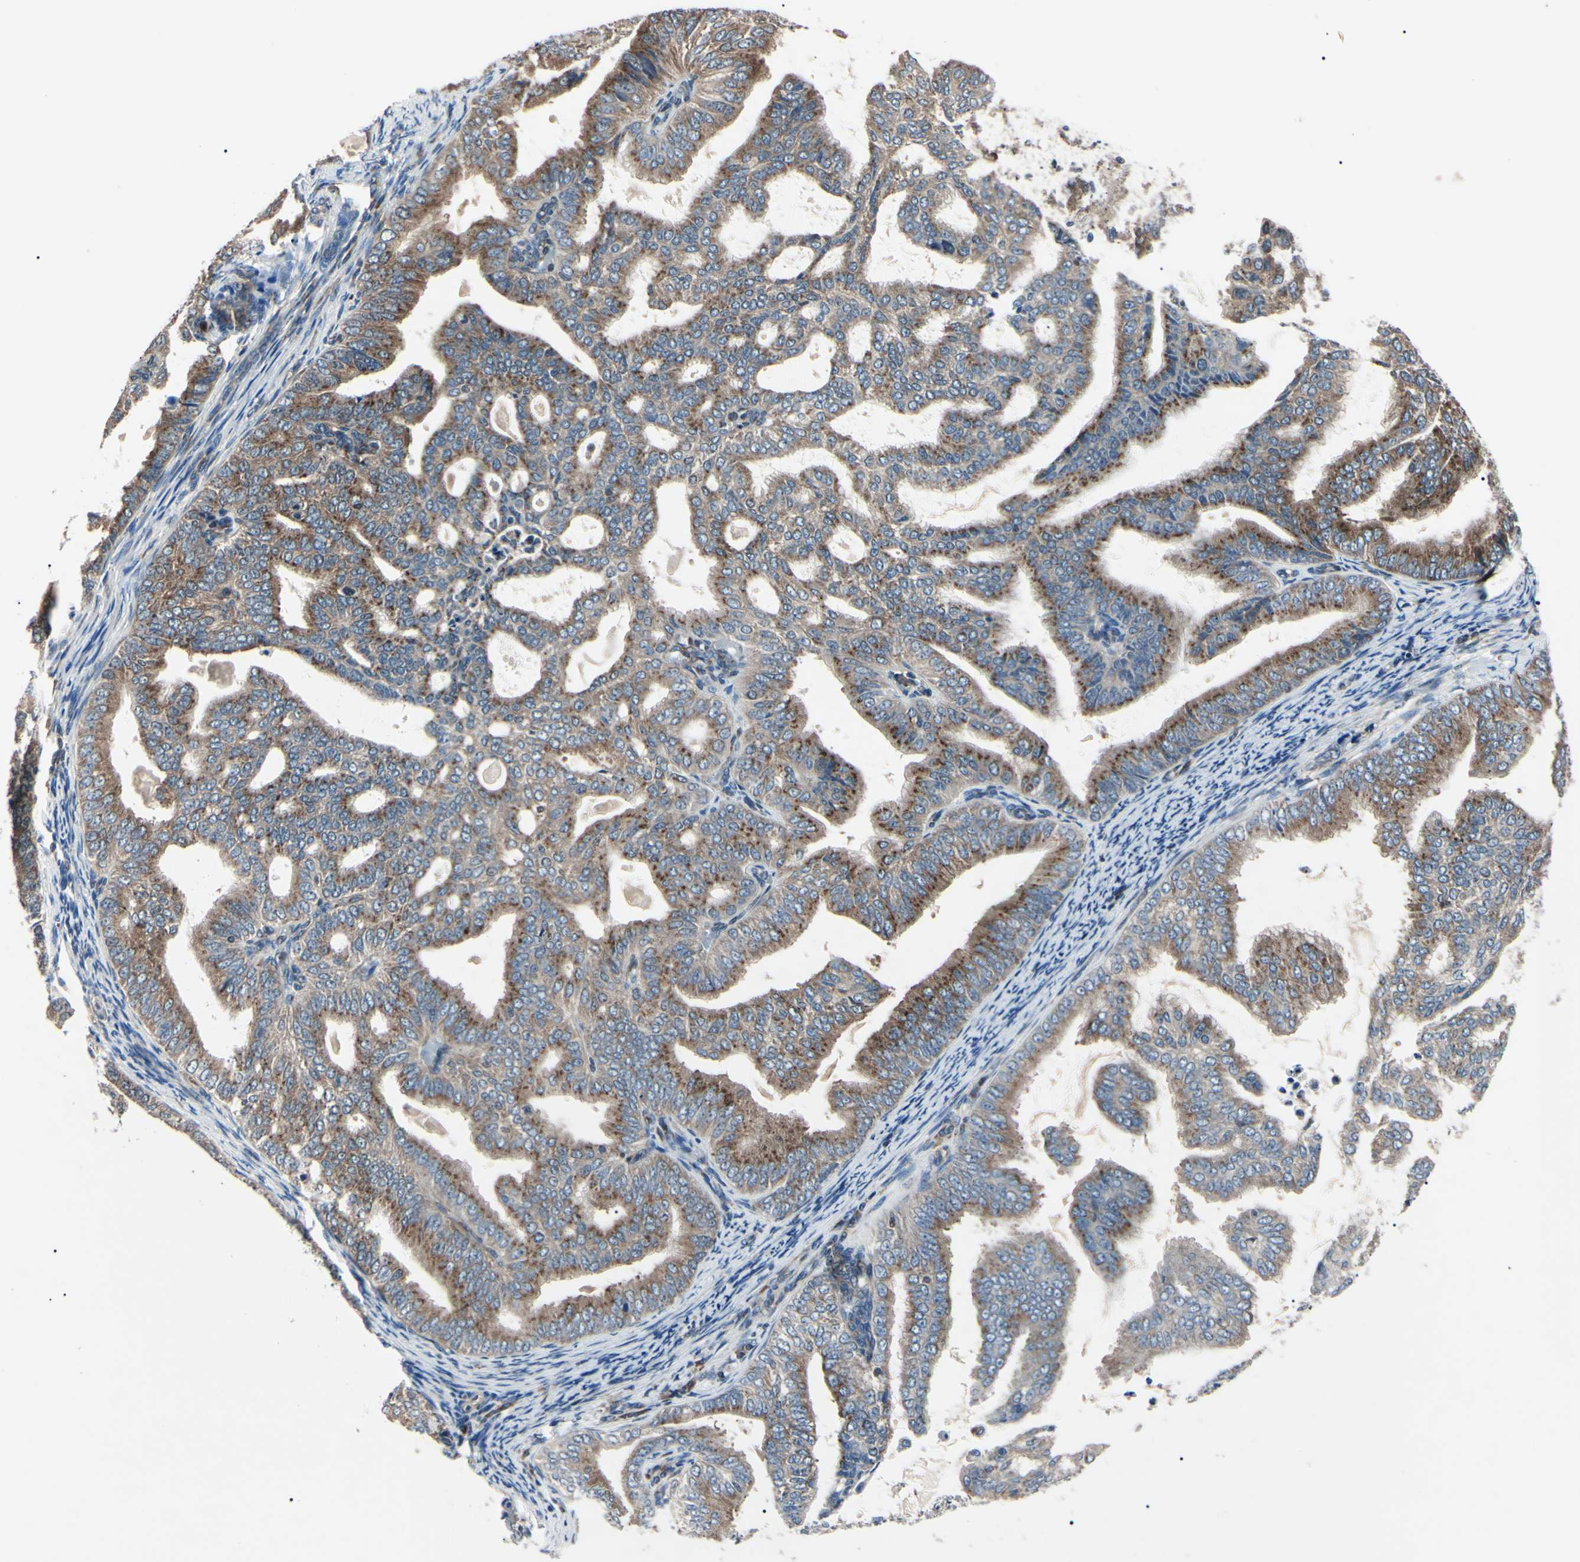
{"staining": {"intensity": "strong", "quantity": ">75%", "location": "cytoplasmic/membranous"}, "tissue": "endometrial cancer", "cell_type": "Tumor cells", "image_type": "cancer", "snomed": [{"axis": "morphology", "description": "Adenocarcinoma, NOS"}, {"axis": "topography", "description": "Endometrium"}], "caption": "This photomicrograph demonstrates IHC staining of endometrial adenocarcinoma, with high strong cytoplasmic/membranous expression in about >75% of tumor cells.", "gene": "MAPRE1", "patient": {"sex": "female", "age": 58}}